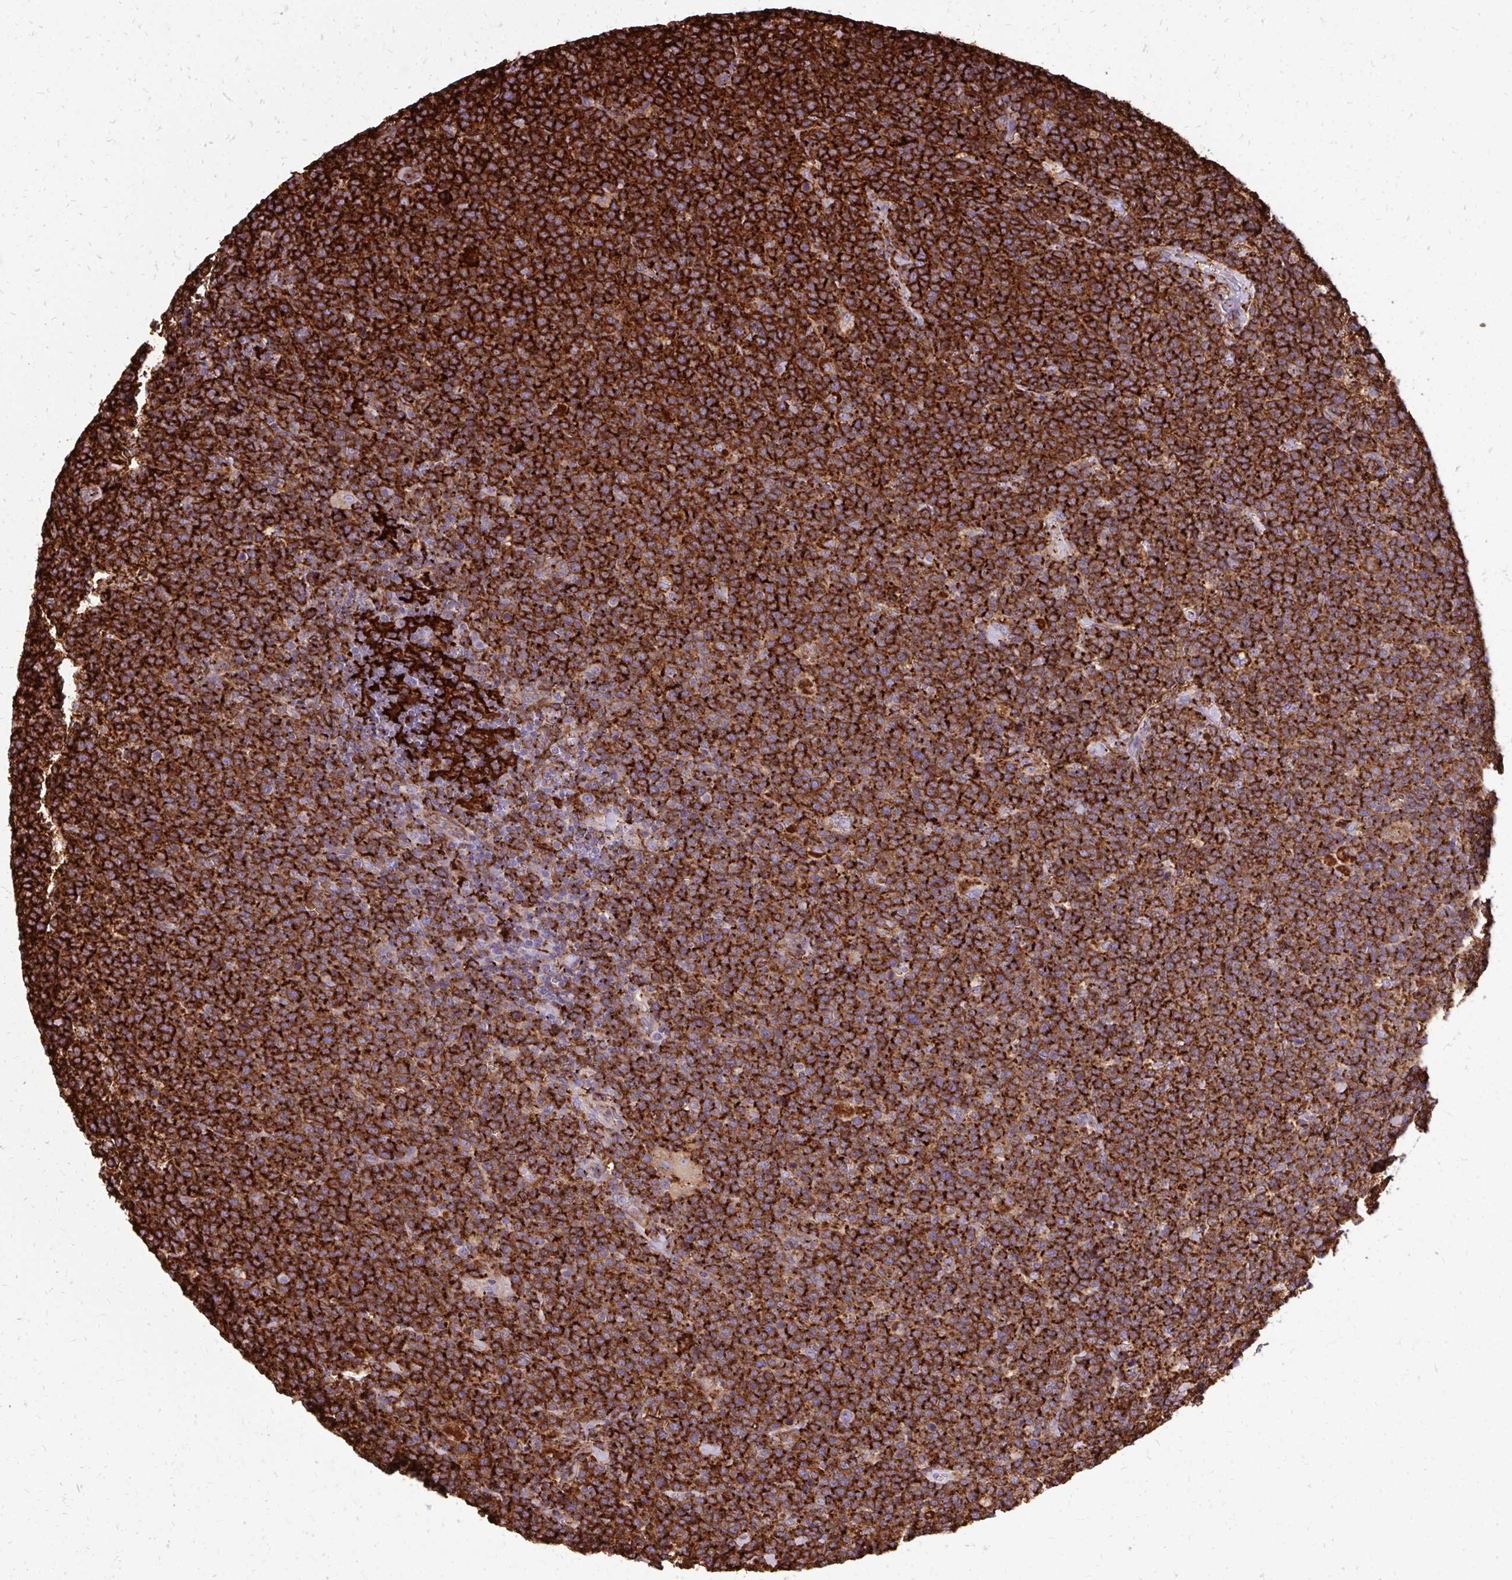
{"staining": {"intensity": "strong", "quantity": ">75%", "location": "cytoplasmic/membranous"}, "tissue": "lymphoma", "cell_type": "Tumor cells", "image_type": "cancer", "snomed": [{"axis": "morphology", "description": "Malignant lymphoma, non-Hodgkin's type, High grade"}, {"axis": "topography", "description": "Lymph node"}], "caption": "A histopathology image showing strong cytoplasmic/membranous expression in approximately >75% of tumor cells in high-grade malignant lymphoma, non-Hodgkin's type, as visualized by brown immunohistochemical staining.", "gene": "MARCKSL1", "patient": {"sex": "male", "age": 61}}